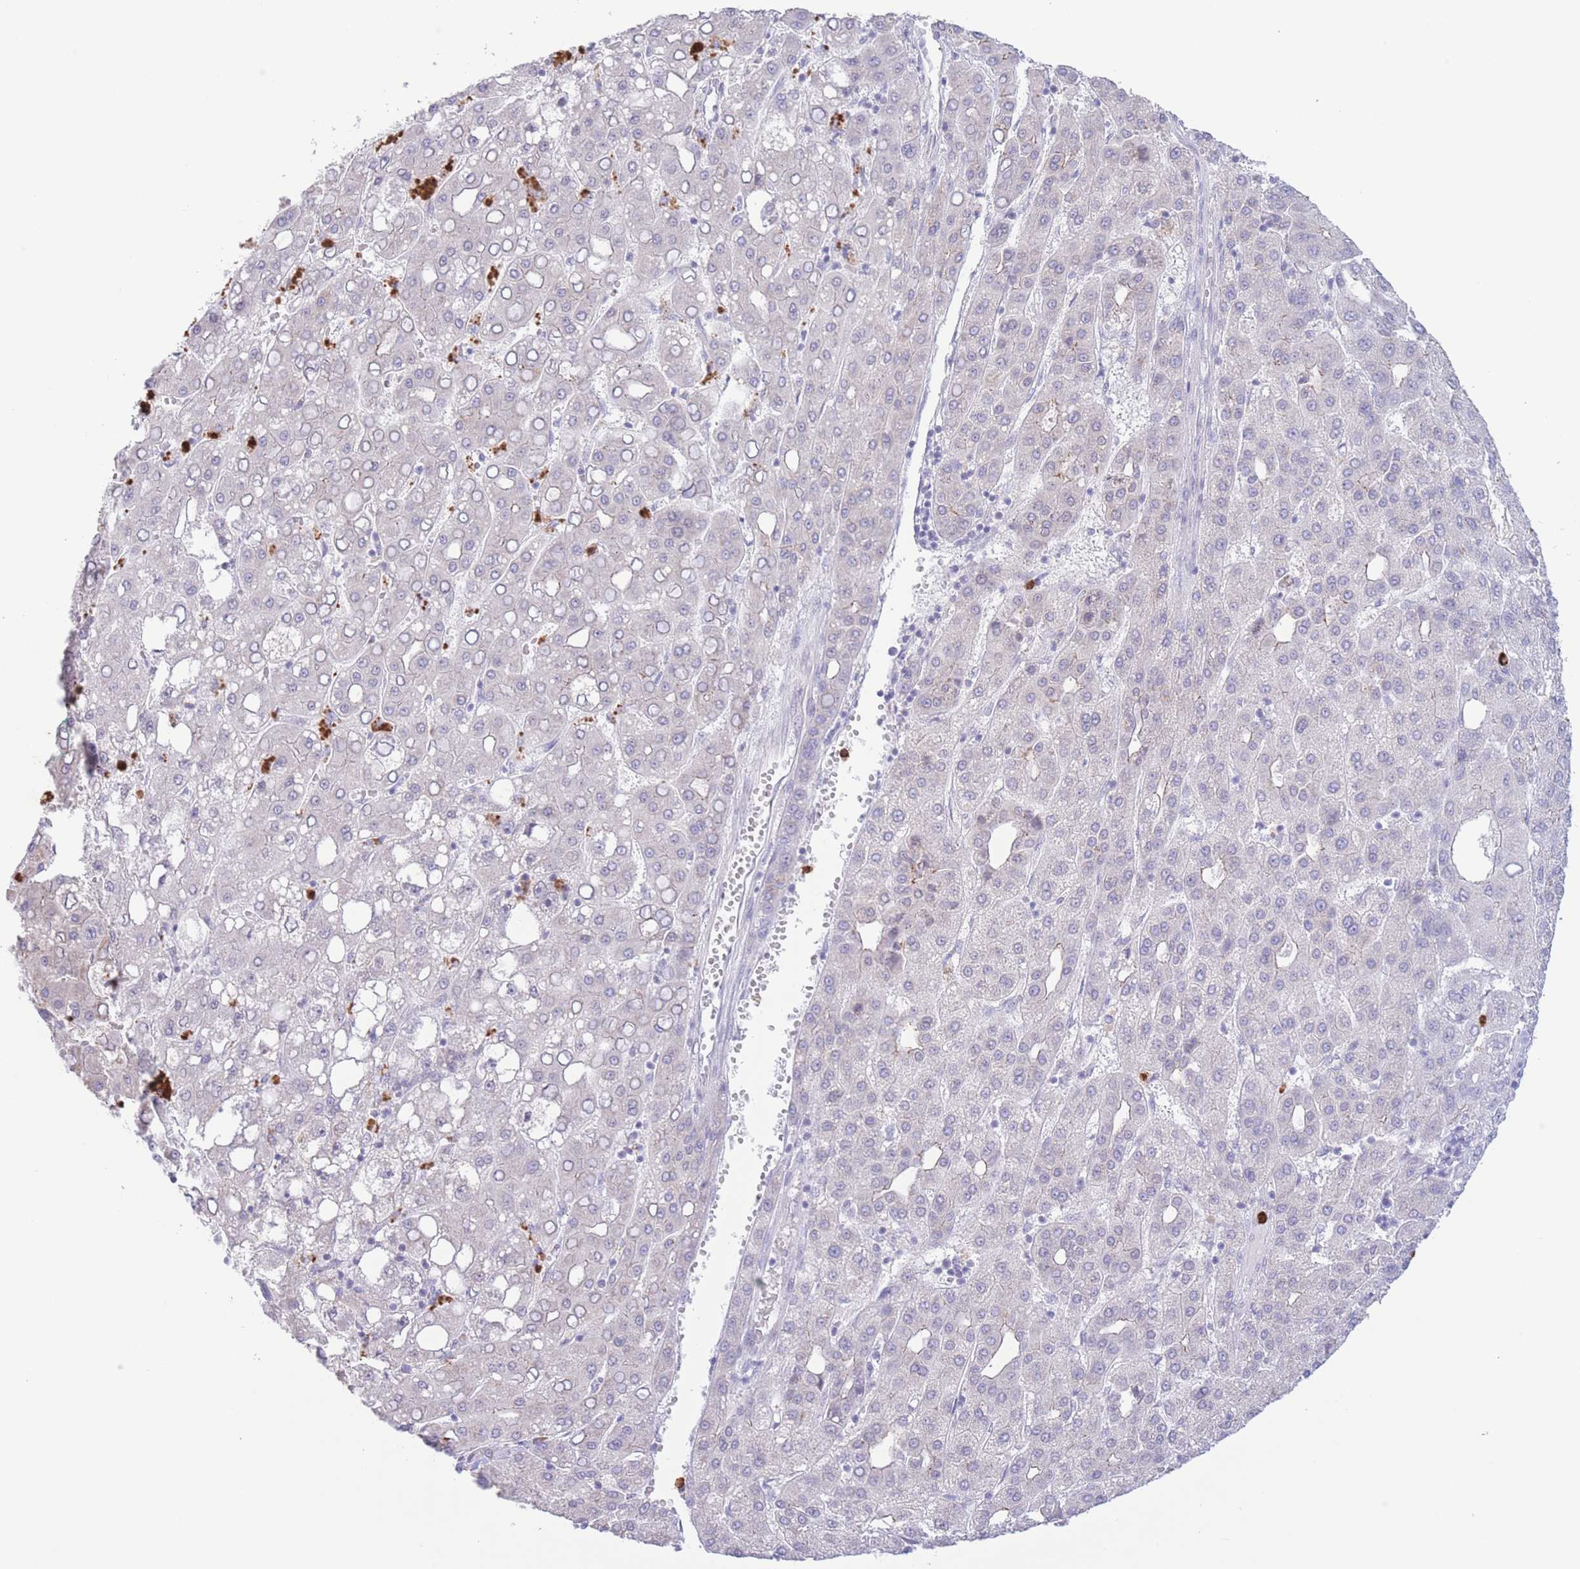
{"staining": {"intensity": "negative", "quantity": "none", "location": "none"}, "tissue": "liver cancer", "cell_type": "Tumor cells", "image_type": "cancer", "snomed": [{"axis": "morphology", "description": "Carcinoma, Hepatocellular, NOS"}, {"axis": "topography", "description": "Liver"}], "caption": "IHC photomicrograph of neoplastic tissue: human liver hepatocellular carcinoma stained with DAB exhibits no significant protein expression in tumor cells.", "gene": "LCLAT1", "patient": {"sex": "male", "age": 65}}